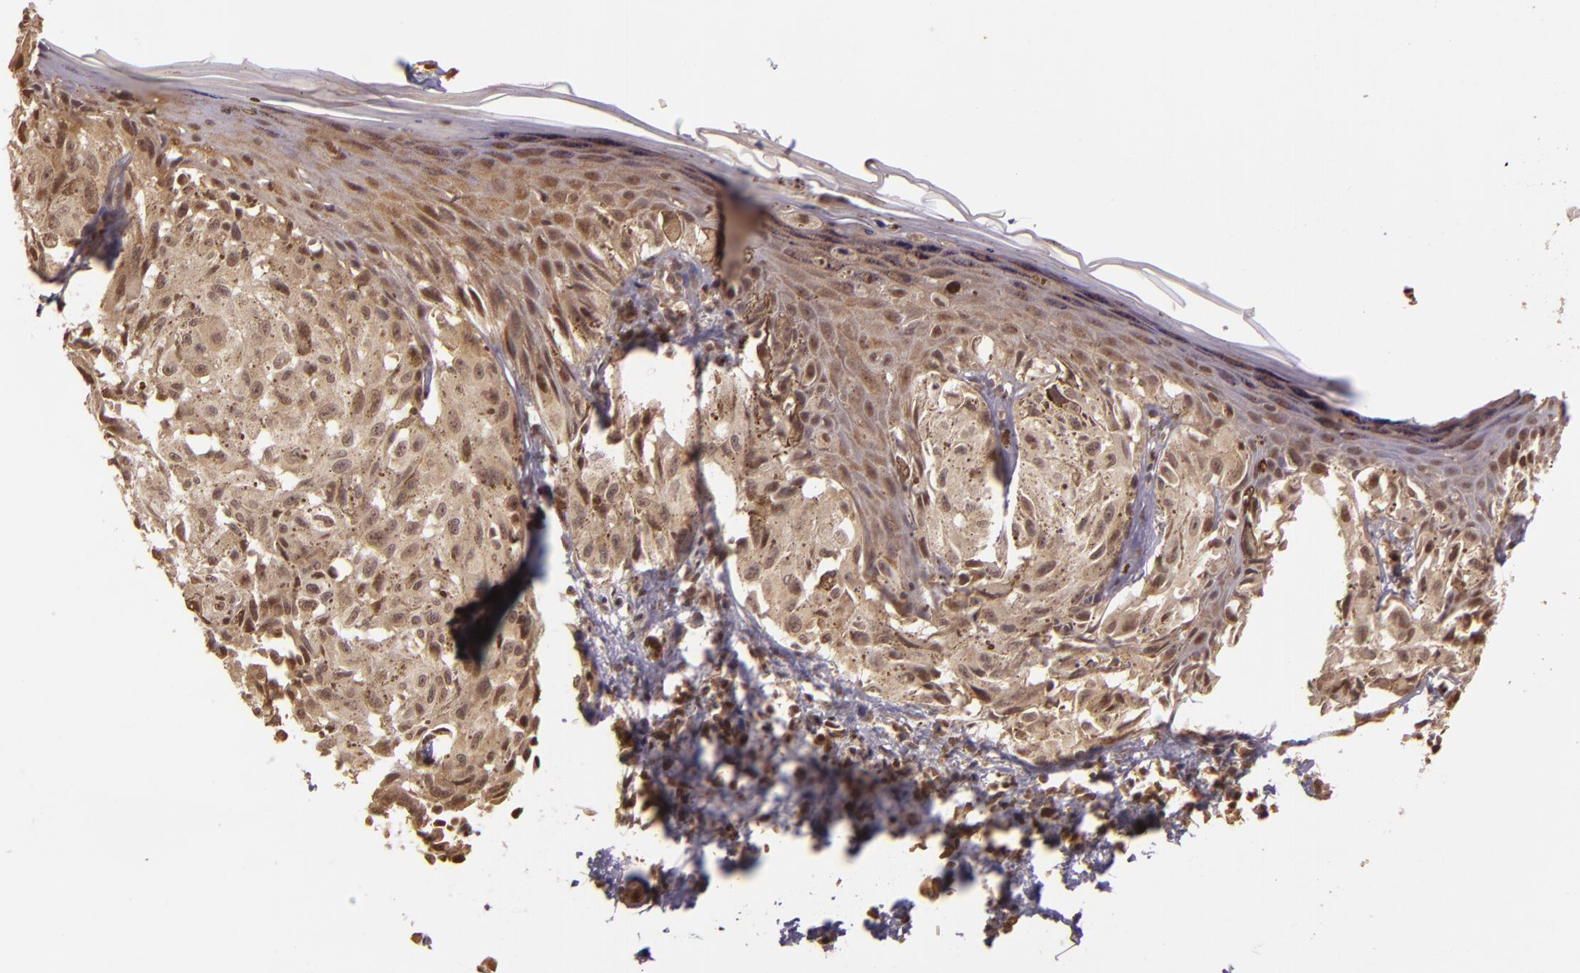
{"staining": {"intensity": "weak", "quantity": ">75%", "location": "cytoplasmic/membranous"}, "tissue": "melanoma", "cell_type": "Tumor cells", "image_type": "cancer", "snomed": [{"axis": "morphology", "description": "Malignant melanoma, NOS"}, {"axis": "topography", "description": "Skin"}], "caption": "Protein expression by immunohistochemistry reveals weak cytoplasmic/membranous staining in about >75% of tumor cells in melanoma.", "gene": "TXNRD2", "patient": {"sex": "female", "age": 72}}